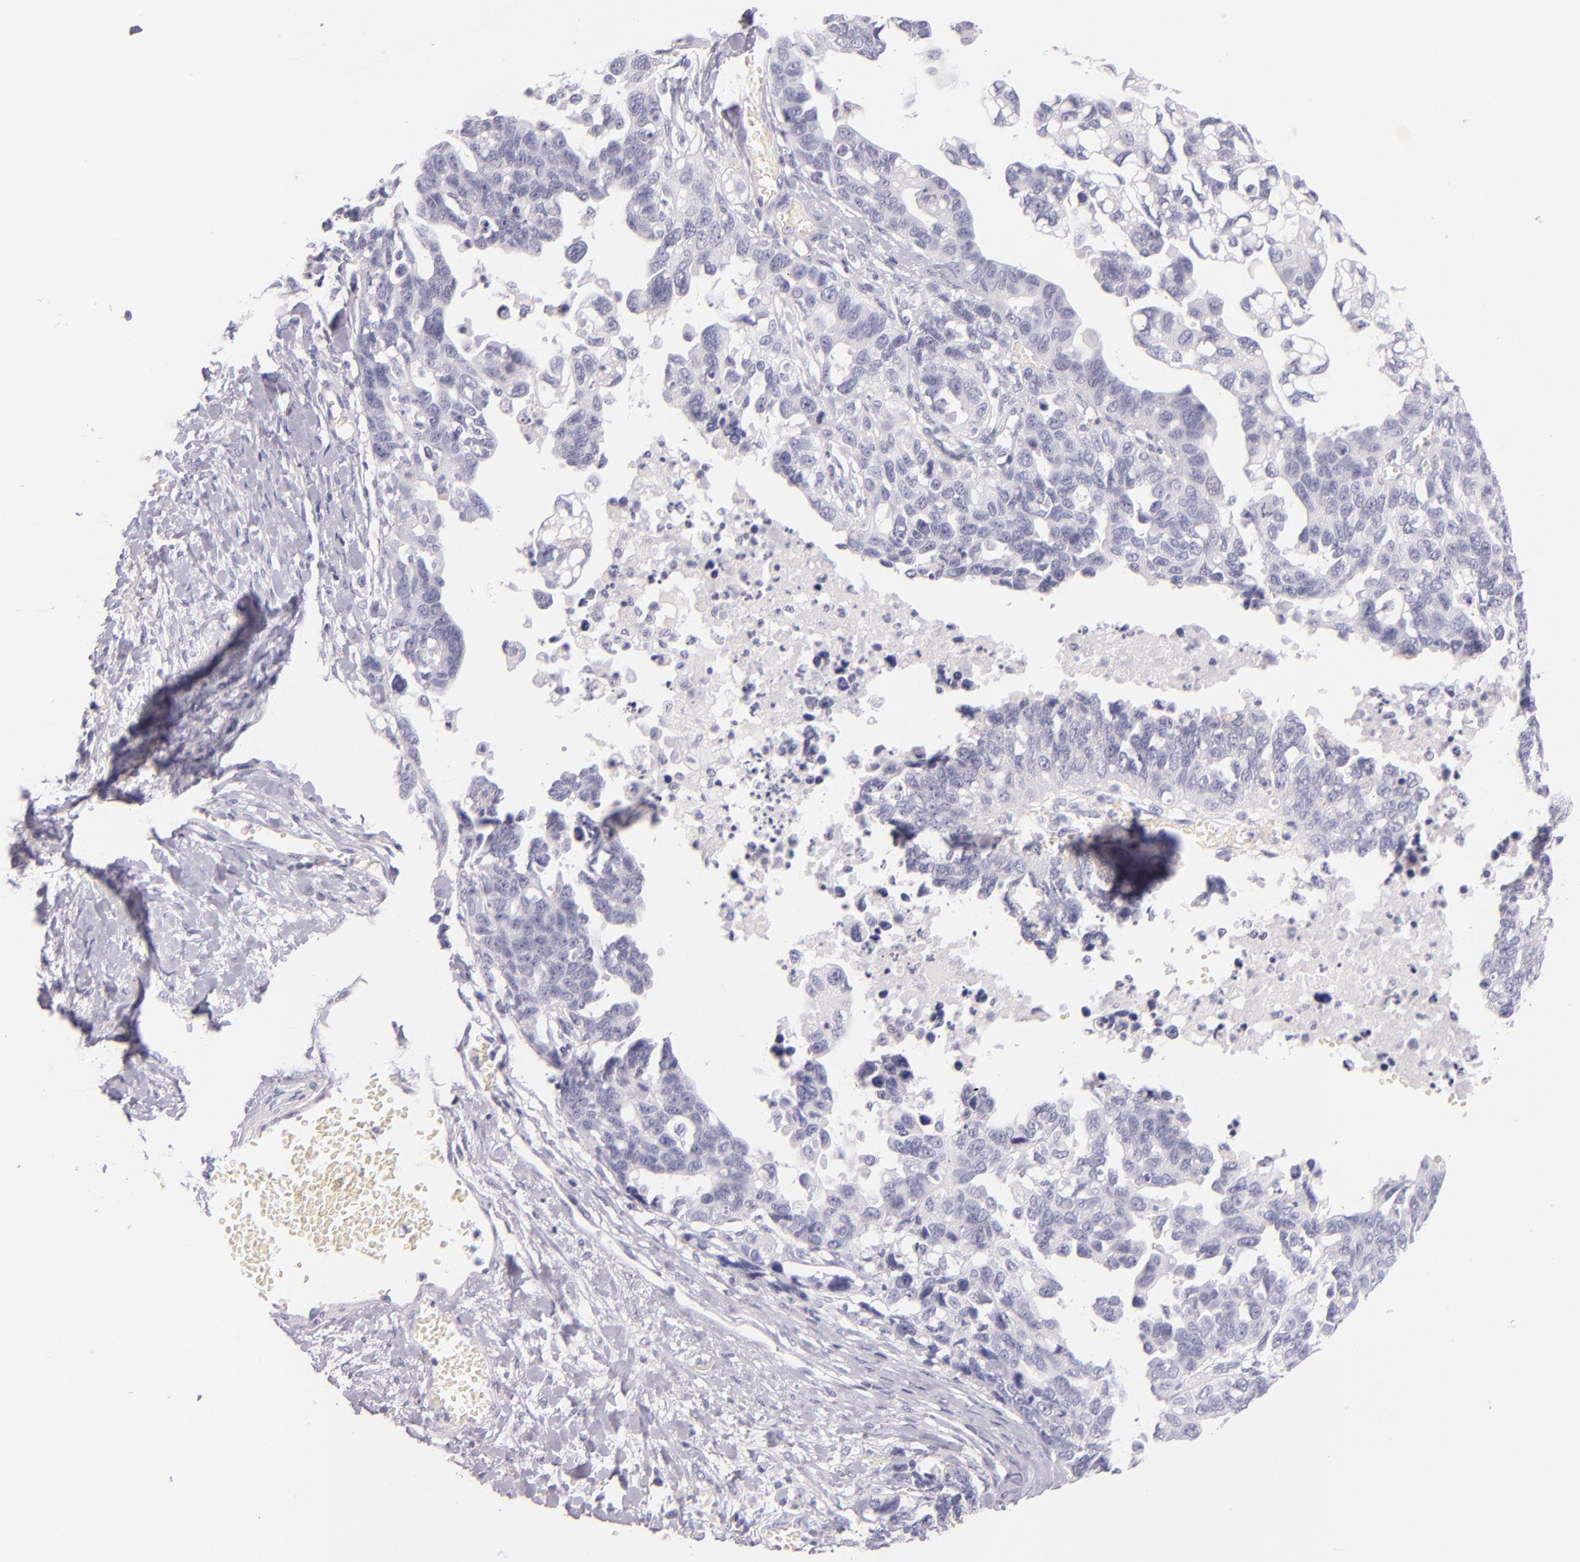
{"staining": {"intensity": "negative", "quantity": "none", "location": "none"}, "tissue": "ovarian cancer", "cell_type": "Tumor cells", "image_type": "cancer", "snomed": [{"axis": "morphology", "description": "Cystadenocarcinoma, serous, NOS"}, {"axis": "topography", "description": "Ovary"}], "caption": "Human serous cystadenocarcinoma (ovarian) stained for a protein using IHC demonstrates no expression in tumor cells.", "gene": "INA", "patient": {"sex": "female", "age": 69}}